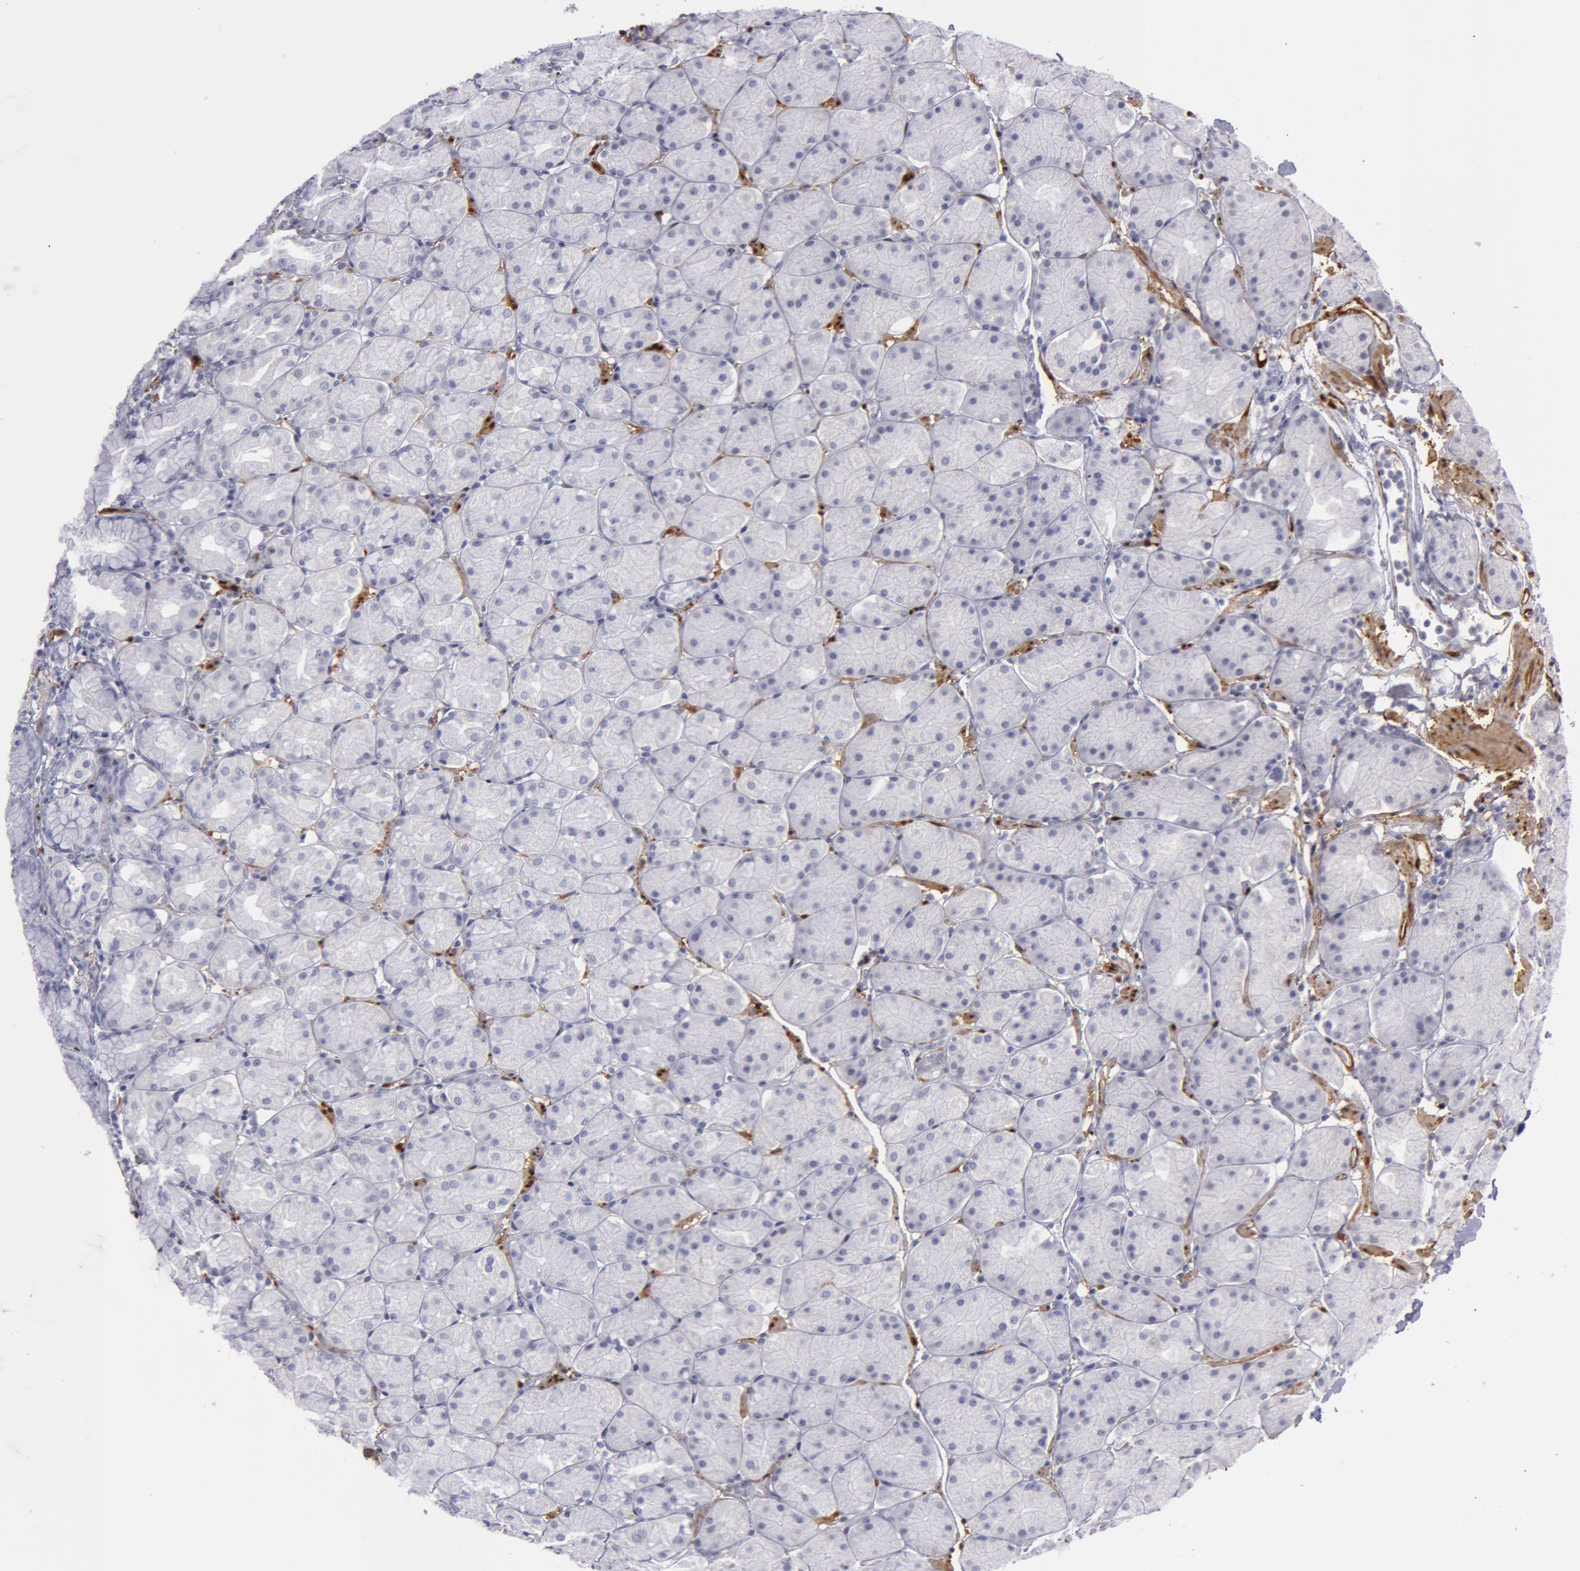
{"staining": {"intensity": "negative", "quantity": "none", "location": "none"}, "tissue": "stomach", "cell_type": "Glandular cells", "image_type": "normal", "snomed": [{"axis": "morphology", "description": "Normal tissue, NOS"}, {"axis": "topography", "description": "Stomach, upper"}, {"axis": "topography", "description": "Stomach"}], "caption": "Image shows no protein expression in glandular cells of unremarkable stomach. Brightfield microscopy of immunohistochemistry (IHC) stained with DAB (3,3'-diaminobenzidine) (brown) and hematoxylin (blue), captured at high magnification.", "gene": "TAGLN", "patient": {"sex": "male", "age": 76}}